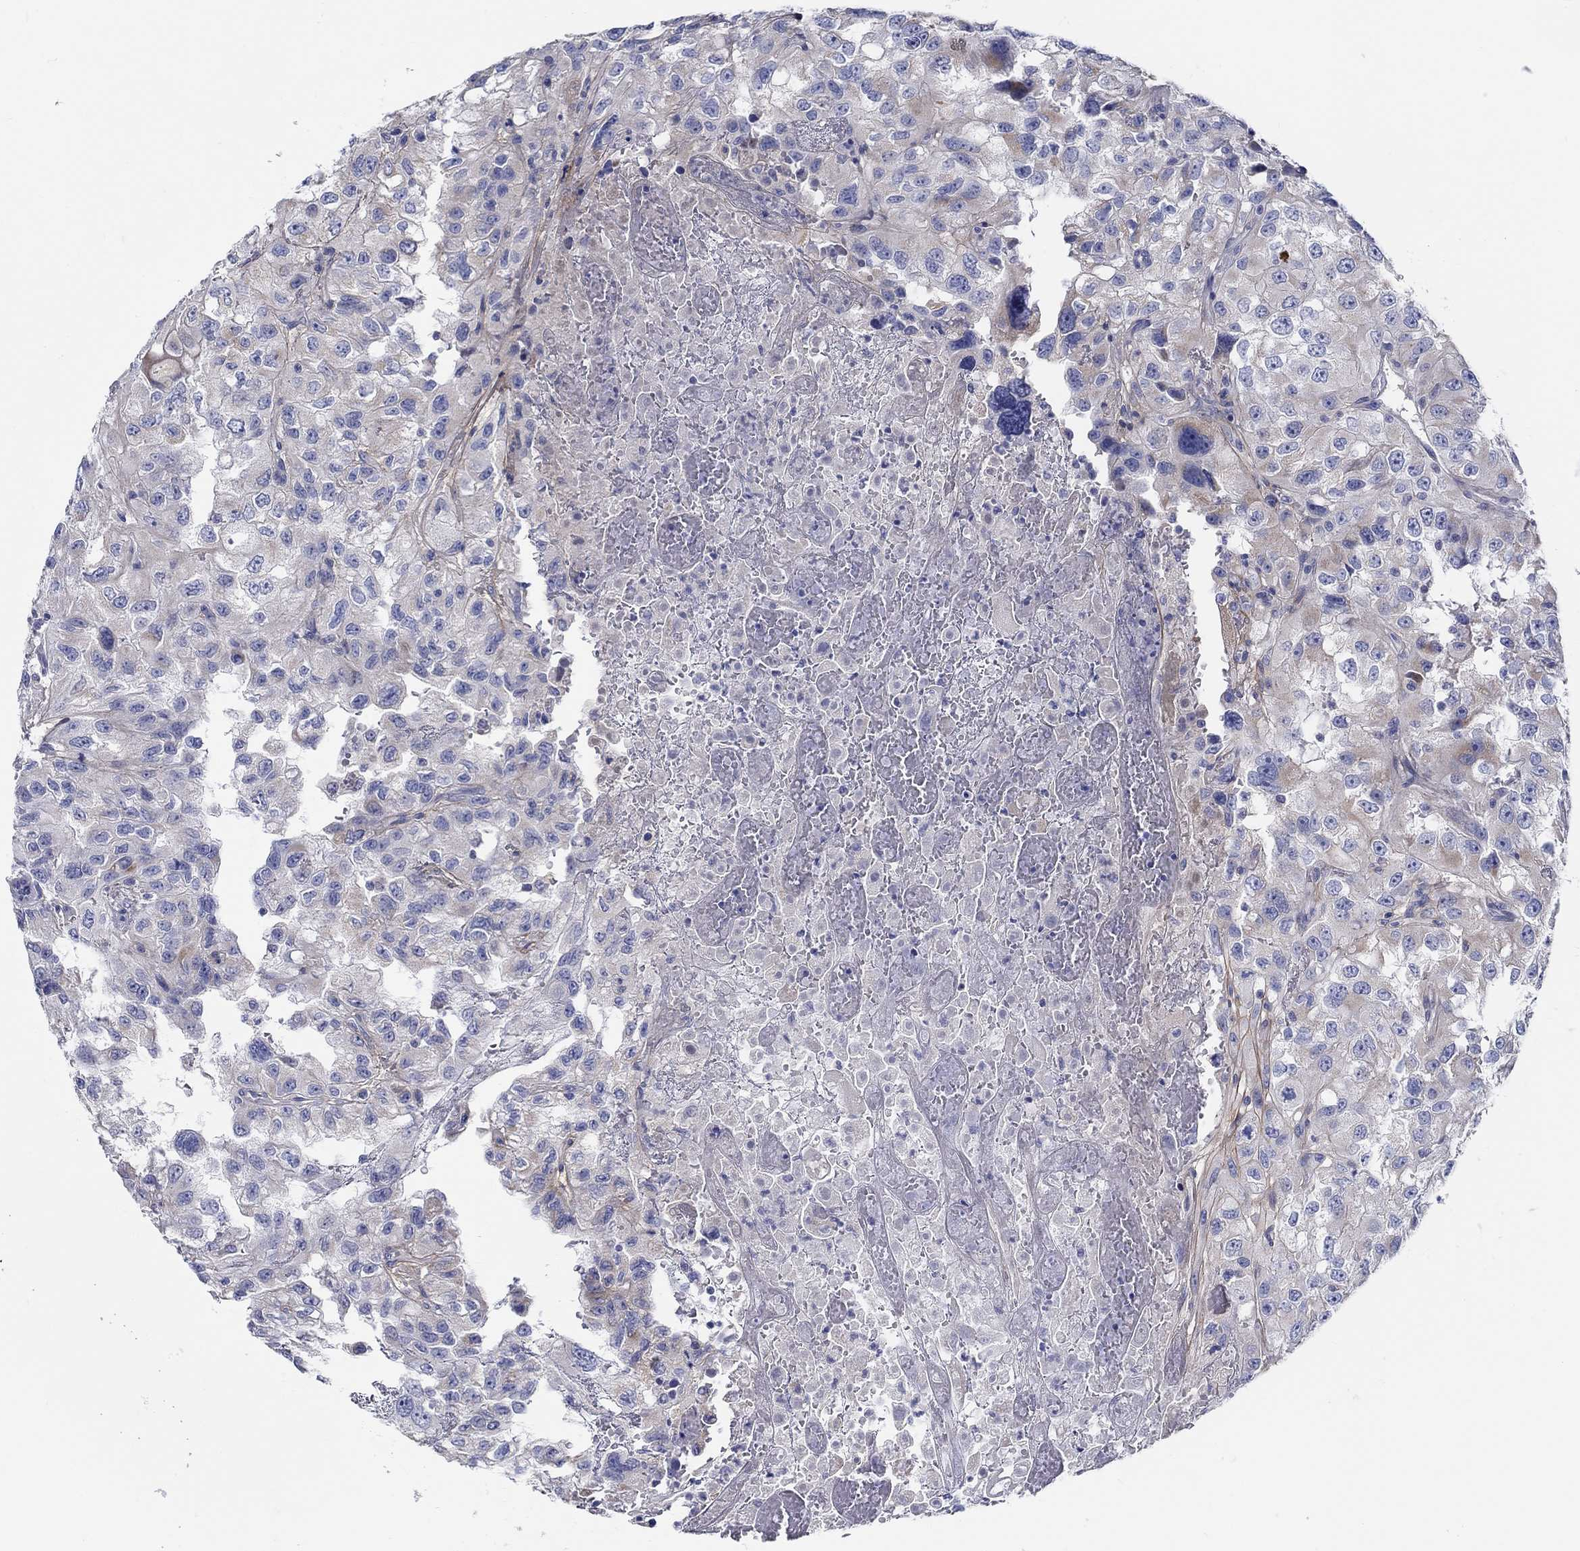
{"staining": {"intensity": "negative", "quantity": "none", "location": "none"}, "tissue": "renal cancer", "cell_type": "Tumor cells", "image_type": "cancer", "snomed": [{"axis": "morphology", "description": "Adenocarcinoma, NOS"}, {"axis": "topography", "description": "Kidney"}], "caption": "Photomicrograph shows no significant protein staining in tumor cells of renal adenocarcinoma.", "gene": "HAPLN4", "patient": {"sex": "male", "age": 64}}